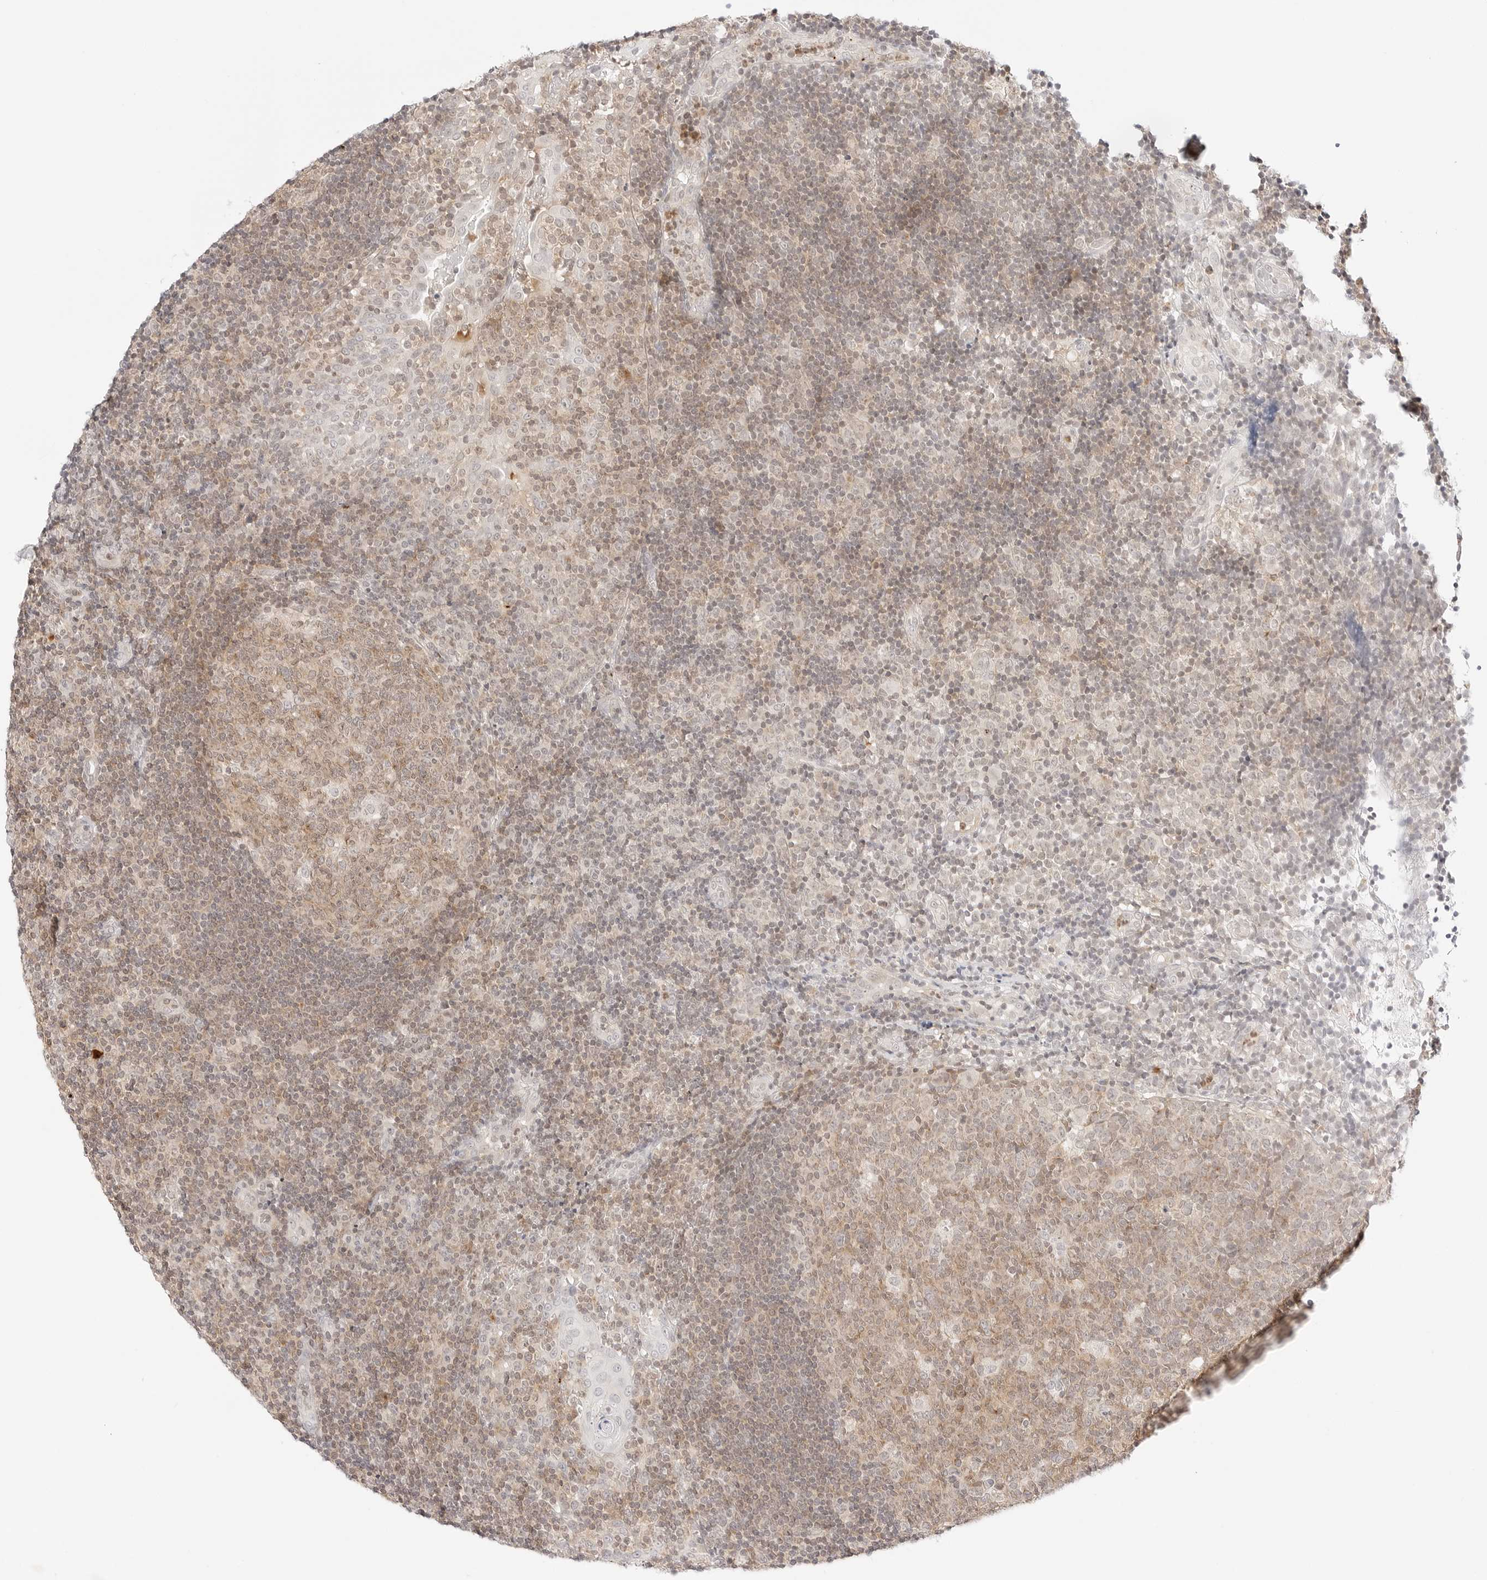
{"staining": {"intensity": "weak", "quantity": "25%-75%", "location": "cytoplasmic/membranous"}, "tissue": "tonsil", "cell_type": "Germinal center cells", "image_type": "normal", "snomed": [{"axis": "morphology", "description": "Normal tissue, NOS"}, {"axis": "topography", "description": "Tonsil"}], "caption": "Protein staining displays weak cytoplasmic/membranous expression in about 25%-75% of germinal center cells in normal tonsil.", "gene": "GNAS", "patient": {"sex": "female", "age": 40}}